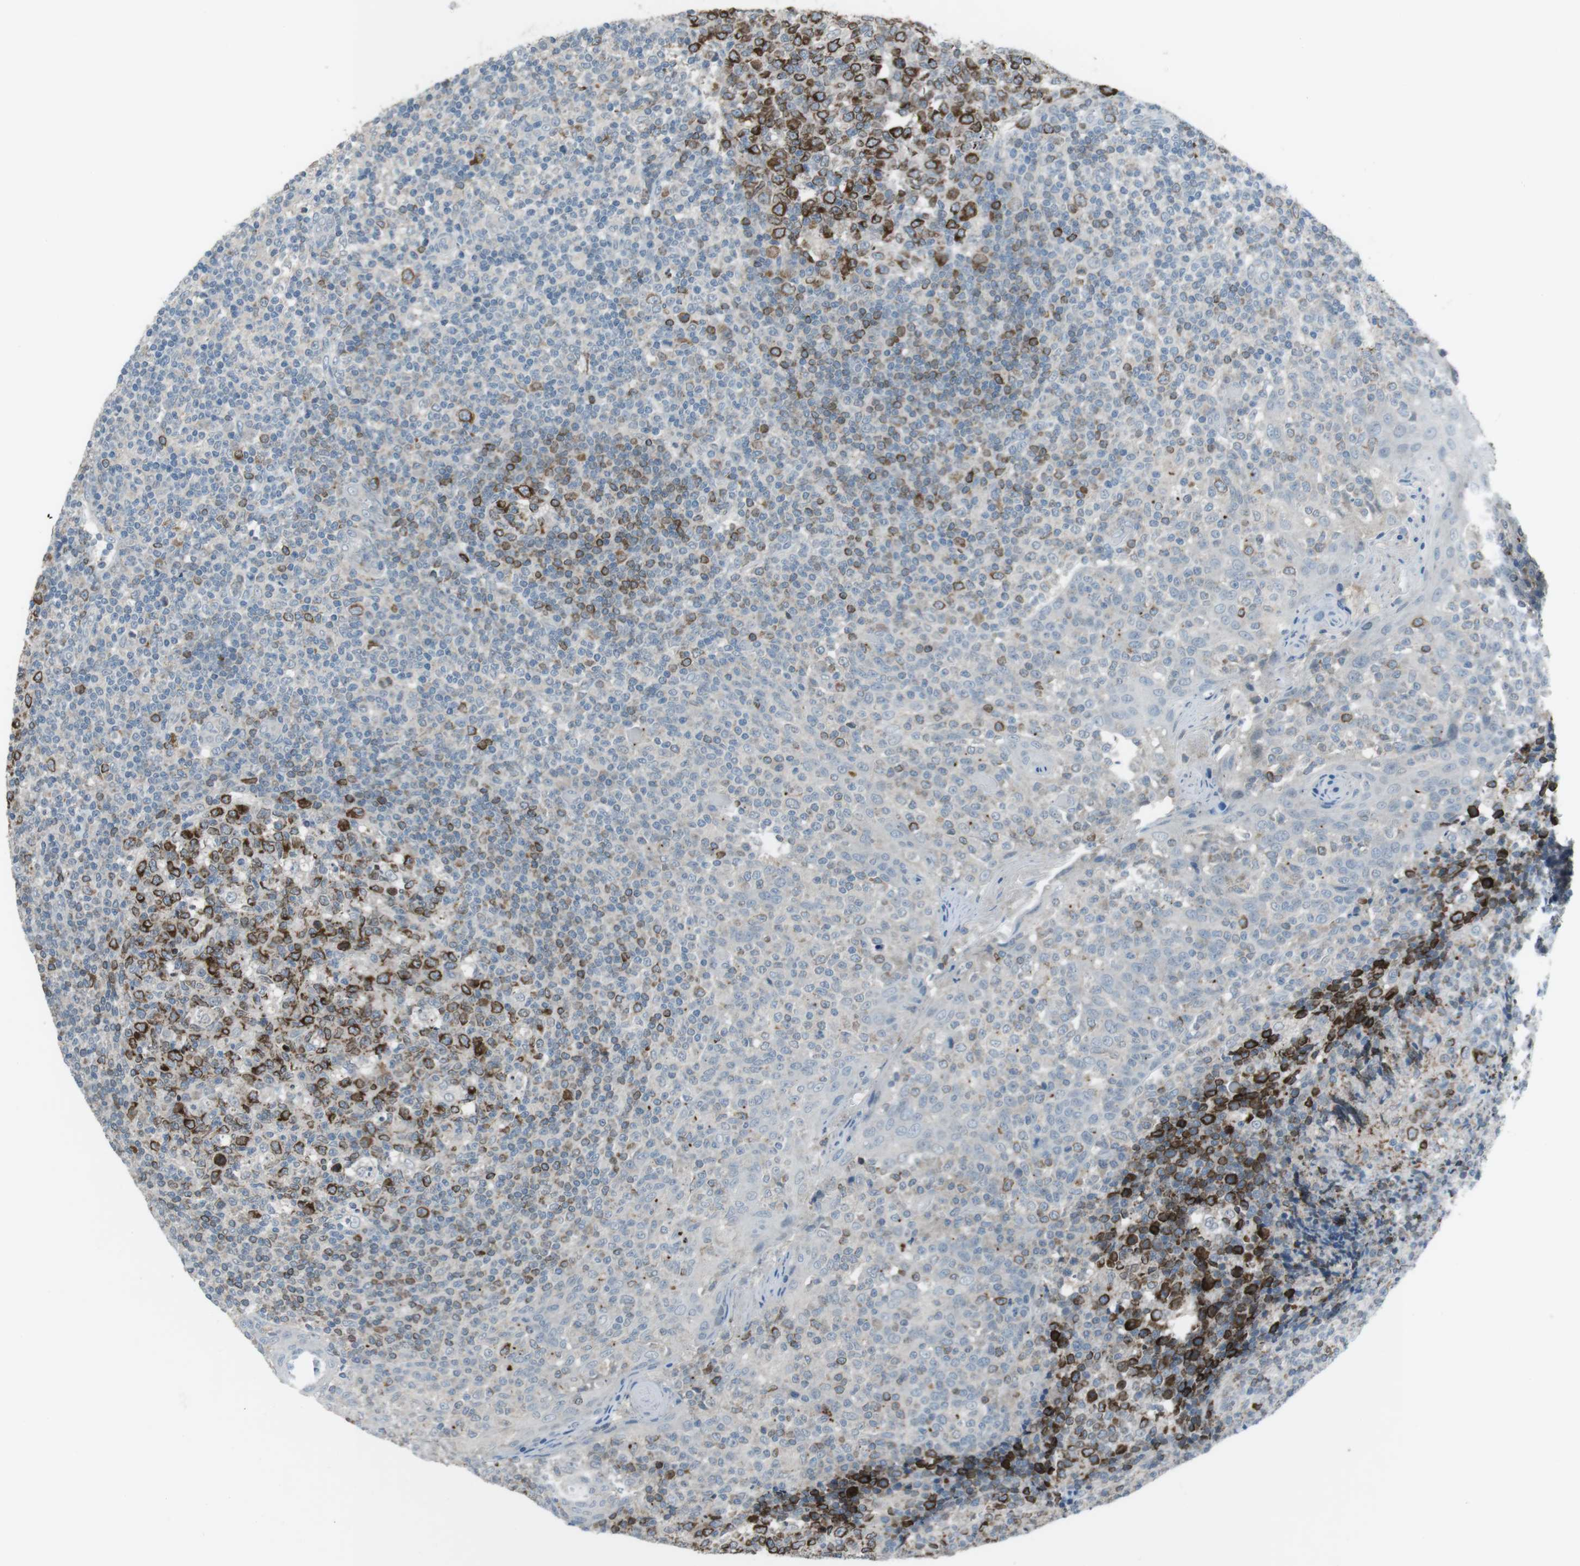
{"staining": {"intensity": "strong", "quantity": ">75%", "location": "cytoplasmic/membranous"}, "tissue": "tonsil", "cell_type": "Germinal center cells", "image_type": "normal", "snomed": [{"axis": "morphology", "description": "Normal tissue, NOS"}, {"axis": "topography", "description": "Tonsil"}], "caption": "Immunohistochemistry (IHC) (DAB (3,3'-diaminobenzidine)) staining of normal human tonsil shows strong cytoplasmic/membranous protein staining in about >75% of germinal center cells. (DAB = brown stain, brightfield microscopy at high magnification).", "gene": "FCRLA", "patient": {"sex": "female", "age": 19}}